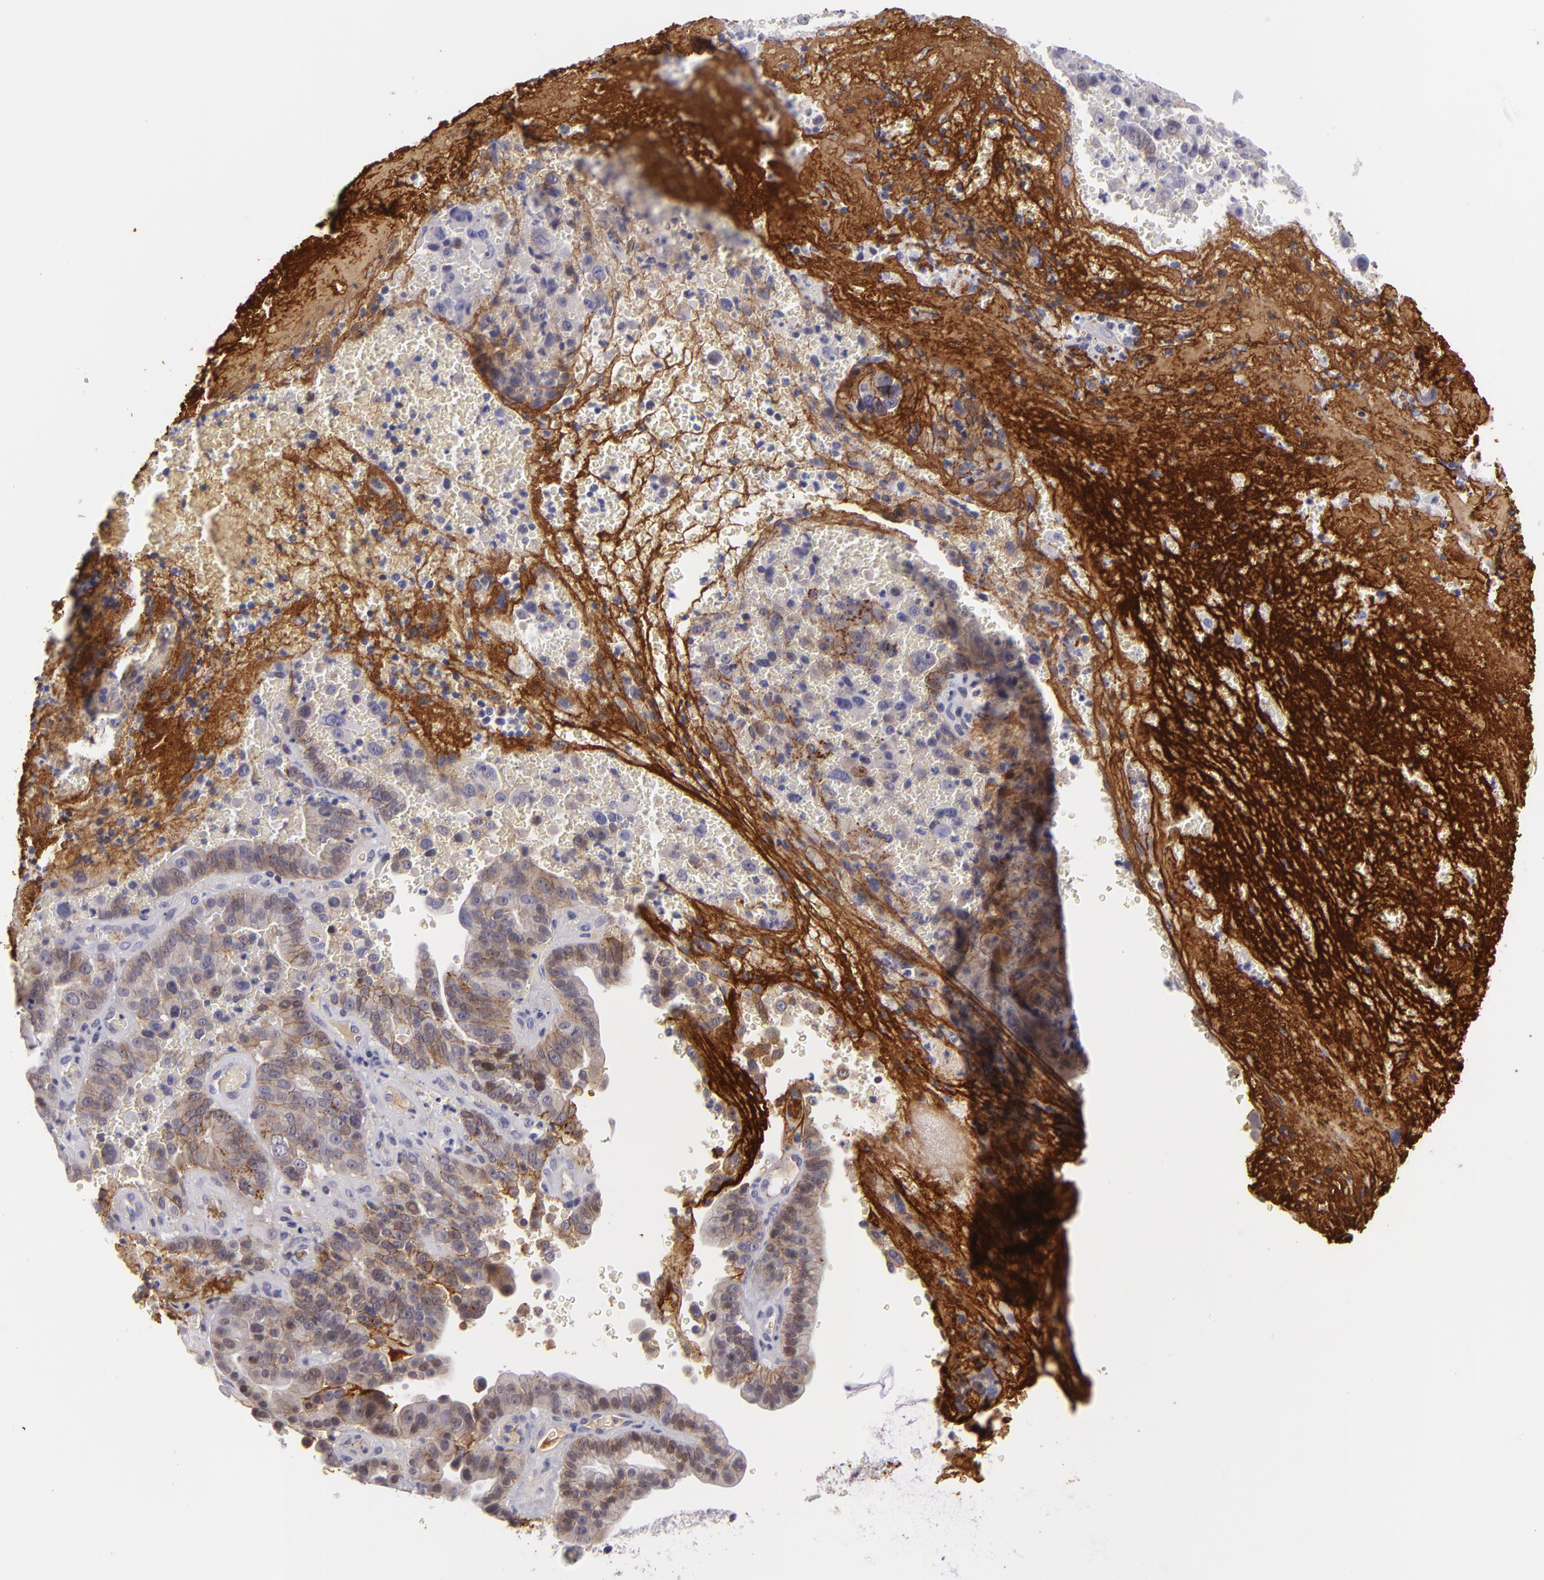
{"staining": {"intensity": "weak", "quantity": ">75%", "location": "cytoplasmic/membranous"}, "tissue": "liver cancer", "cell_type": "Tumor cells", "image_type": "cancer", "snomed": [{"axis": "morphology", "description": "Cholangiocarcinoma"}, {"axis": "topography", "description": "Liver"}], "caption": "Protein analysis of cholangiocarcinoma (liver) tissue displays weak cytoplasmic/membranous expression in approximately >75% of tumor cells. The staining was performed using DAB (3,3'-diaminobenzidine) to visualize the protein expression in brown, while the nuclei were stained in blue with hematoxylin (Magnification: 20x).", "gene": "CTNNB1", "patient": {"sex": "female", "age": 79}}